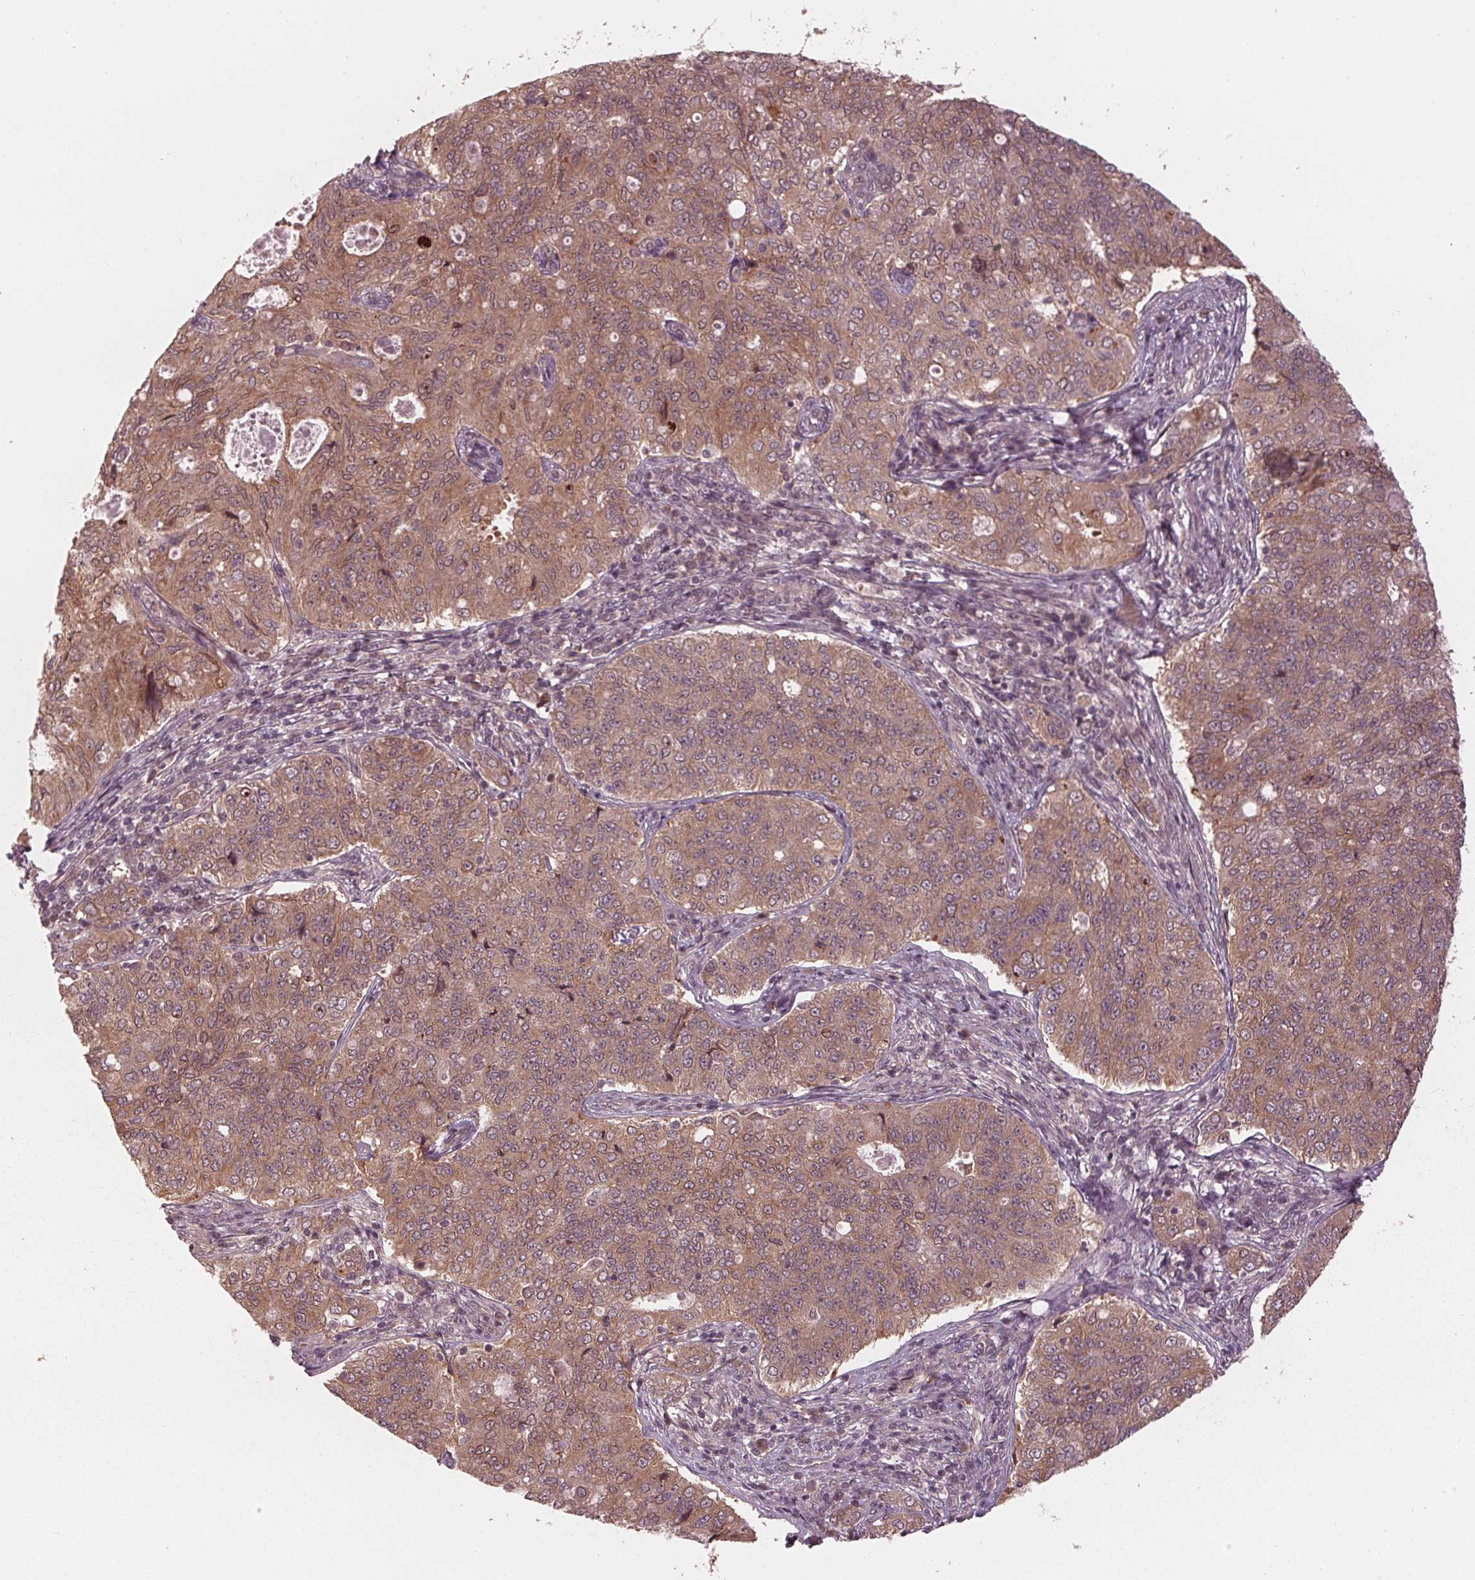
{"staining": {"intensity": "moderate", "quantity": ">75%", "location": "cytoplasmic/membranous"}, "tissue": "endometrial cancer", "cell_type": "Tumor cells", "image_type": "cancer", "snomed": [{"axis": "morphology", "description": "Adenocarcinoma, NOS"}, {"axis": "topography", "description": "Endometrium"}], "caption": "This is a histology image of IHC staining of endometrial cancer, which shows moderate expression in the cytoplasmic/membranous of tumor cells.", "gene": "ZNF471", "patient": {"sex": "female", "age": 43}}